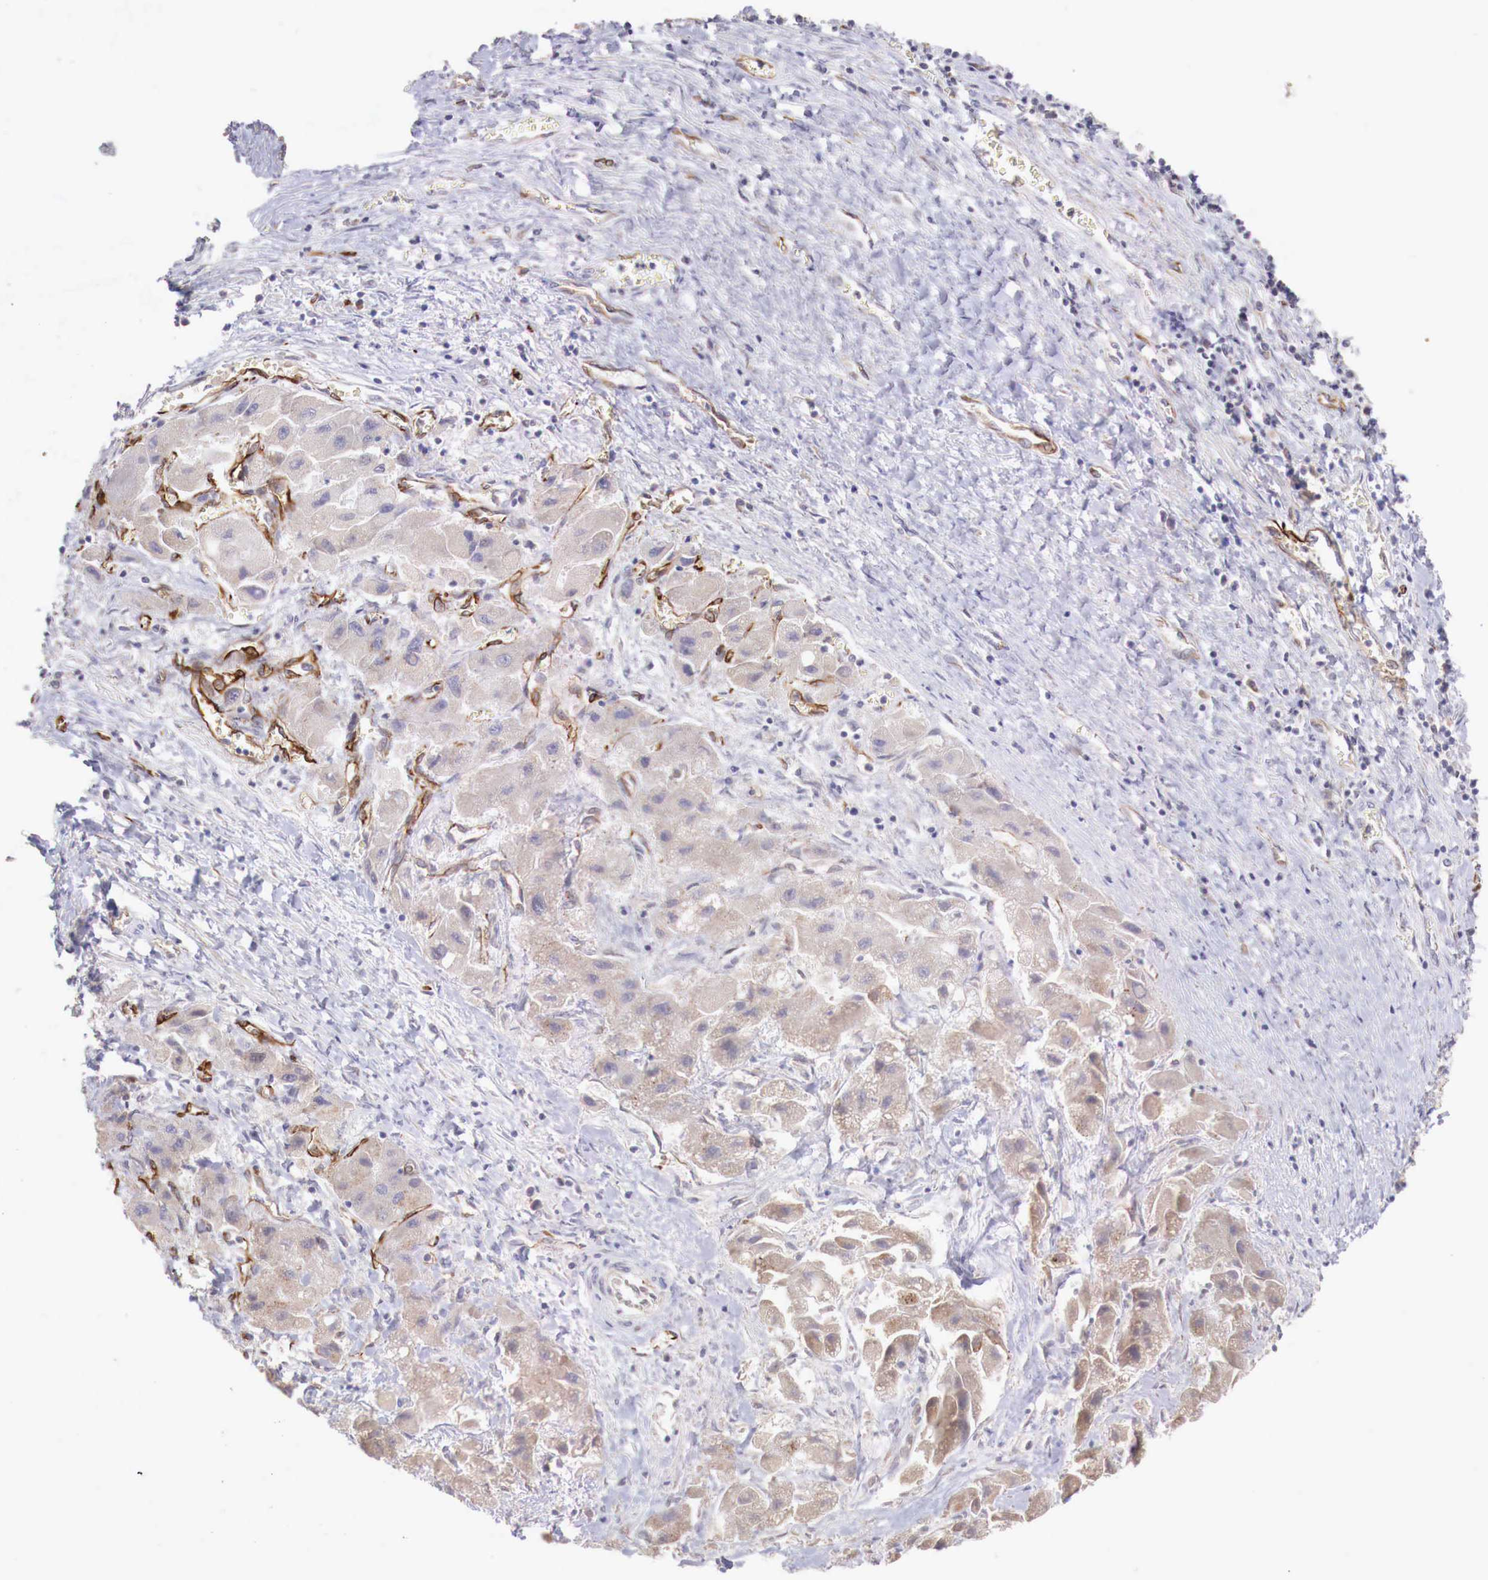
{"staining": {"intensity": "negative", "quantity": "none", "location": "none"}, "tissue": "liver cancer", "cell_type": "Tumor cells", "image_type": "cancer", "snomed": [{"axis": "morphology", "description": "Carcinoma, Hepatocellular, NOS"}, {"axis": "topography", "description": "Liver"}], "caption": "IHC photomicrograph of liver hepatocellular carcinoma stained for a protein (brown), which reveals no positivity in tumor cells. (DAB immunohistochemistry (IHC) with hematoxylin counter stain).", "gene": "WT1", "patient": {"sex": "male", "age": 24}}